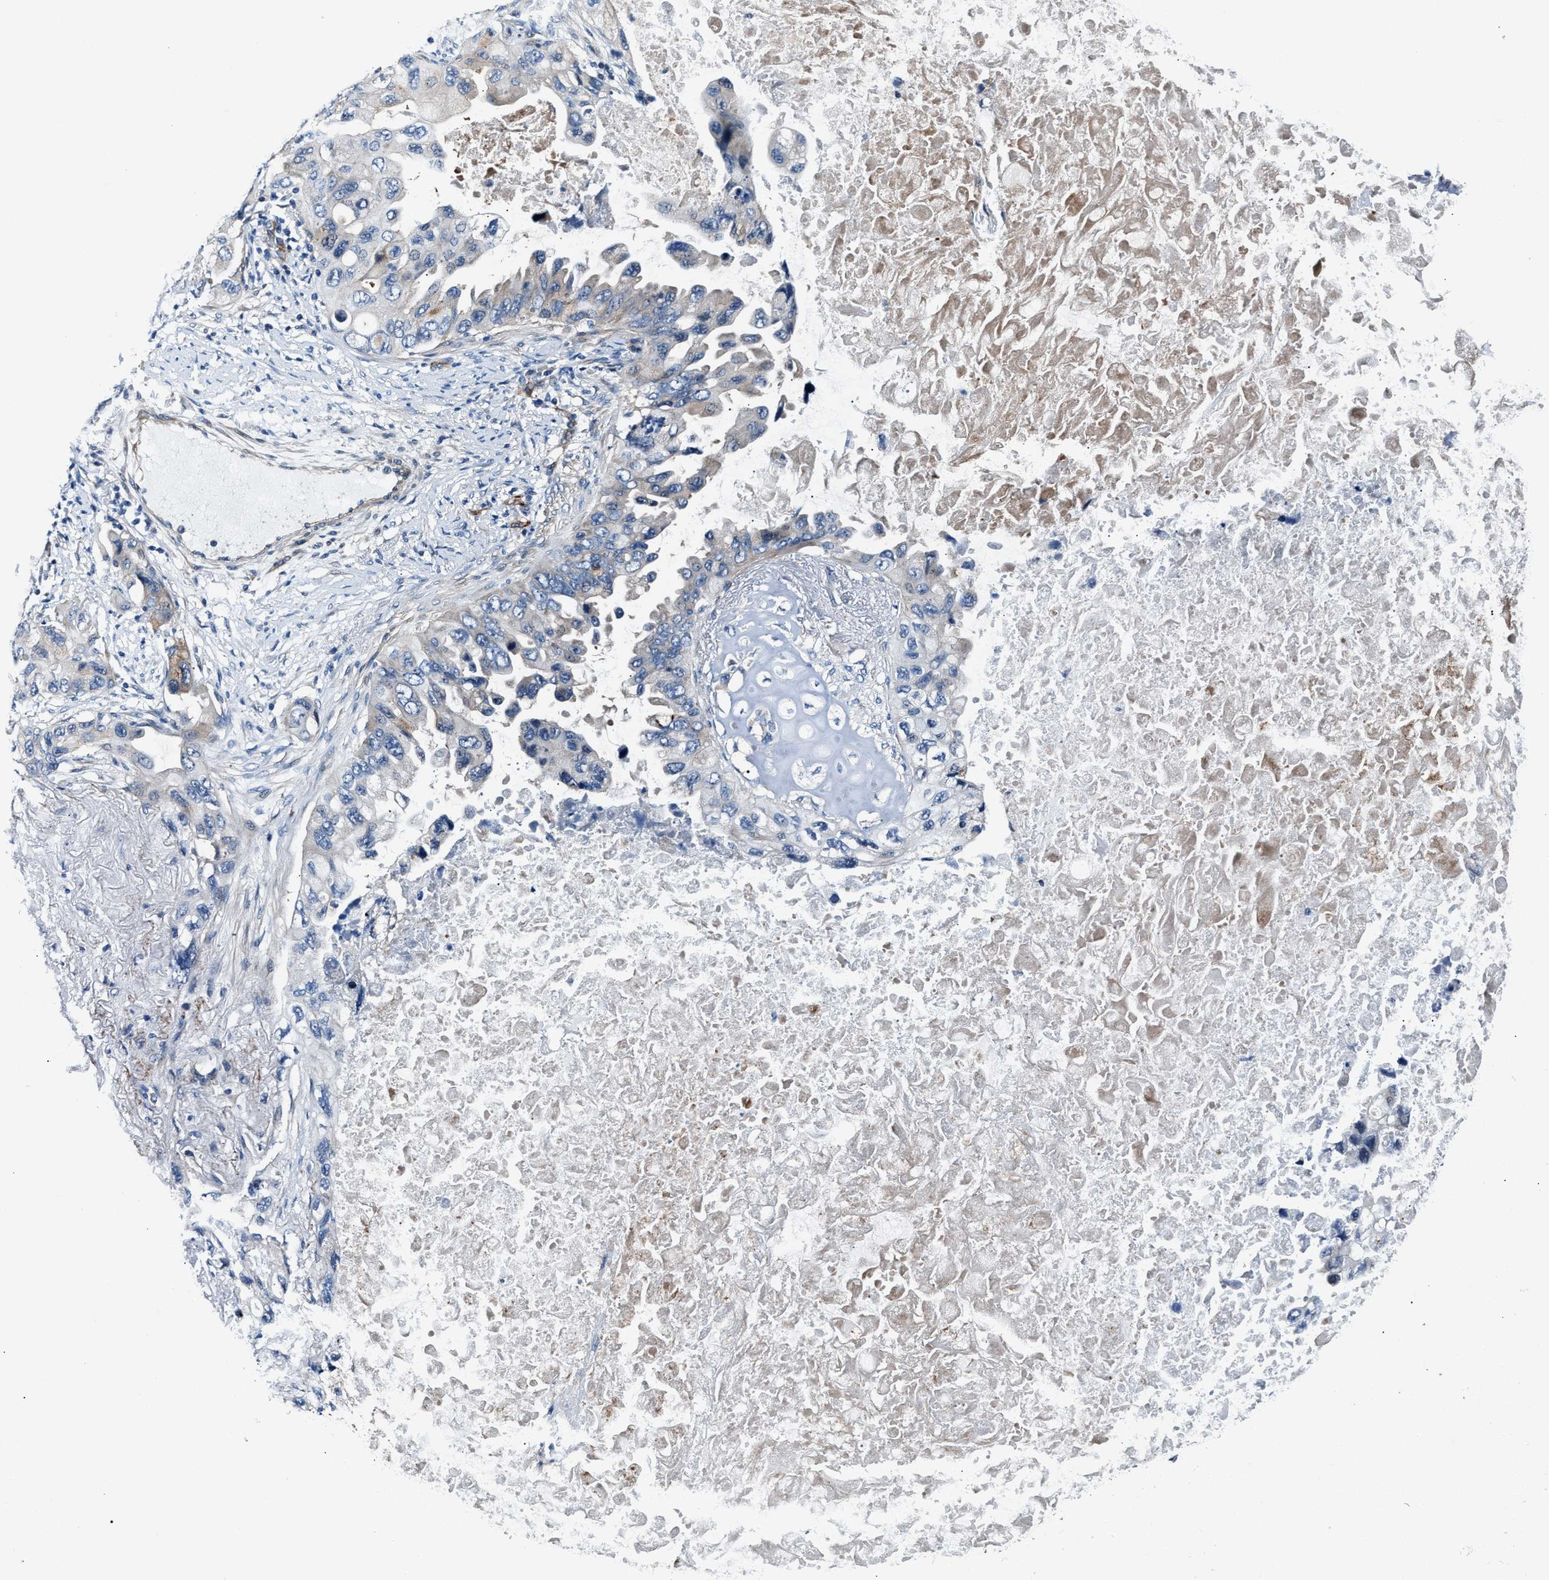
{"staining": {"intensity": "strong", "quantity": "<25%", "location": "cytoplasmic/membranous"}, "tissue": "lung cancer", "cell_type": "Tumor cells", "image_type": "cancer", "snomed": [{"axis": "morphology", "description": "Squamous cell carcinoma, NOS"}, {"axis": "topography", "description": "Lung"}], "caption": "This is a histology image of immunohistochemistry (IHC) staining of lung squamous cell carcinoma, which shows strong positivity in the cytoplasmic/membranous of tumor cells.", "gene": "MPDZ", "patient": {"sex": "female", "age": 73}}